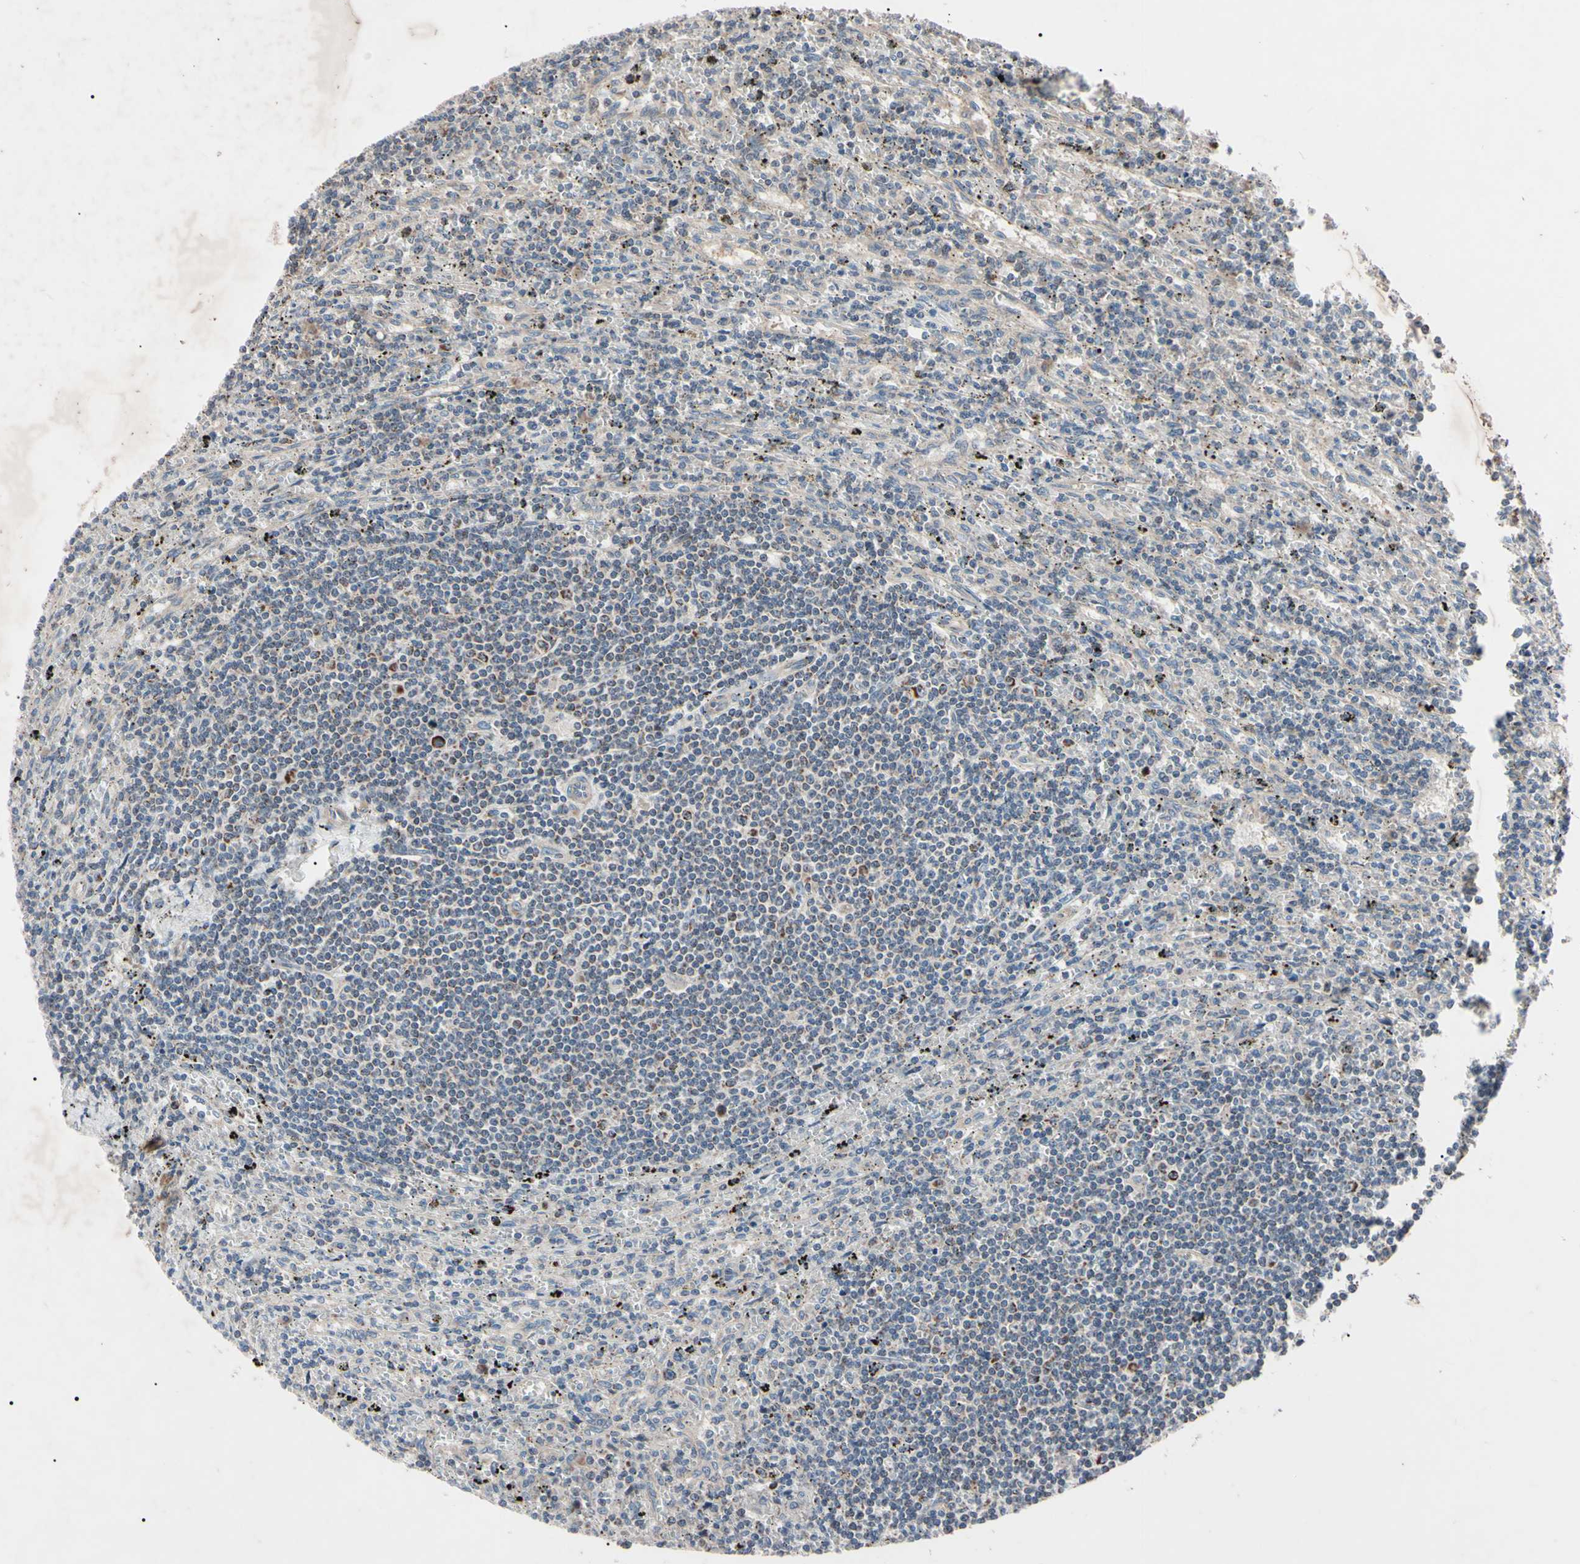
{"staining": {"intensity": "negative", "quantity": "none", "location": "none"}, "tissue": "lymphoma", "cell_type": "Tumor cells", "image_type": "cancer", "snomed": [{"axis": "morphology", "description": "Malignant lymphoma, non-Hodgkin's type, Low grade"}, {"axis": "topography", "description": "Spleen"}], "caption": "Tumor cells are negative for protein expression in human lymphoma.", "gene": "TNFRSF1A", "patient": {"sex": "male", "age": 76}}